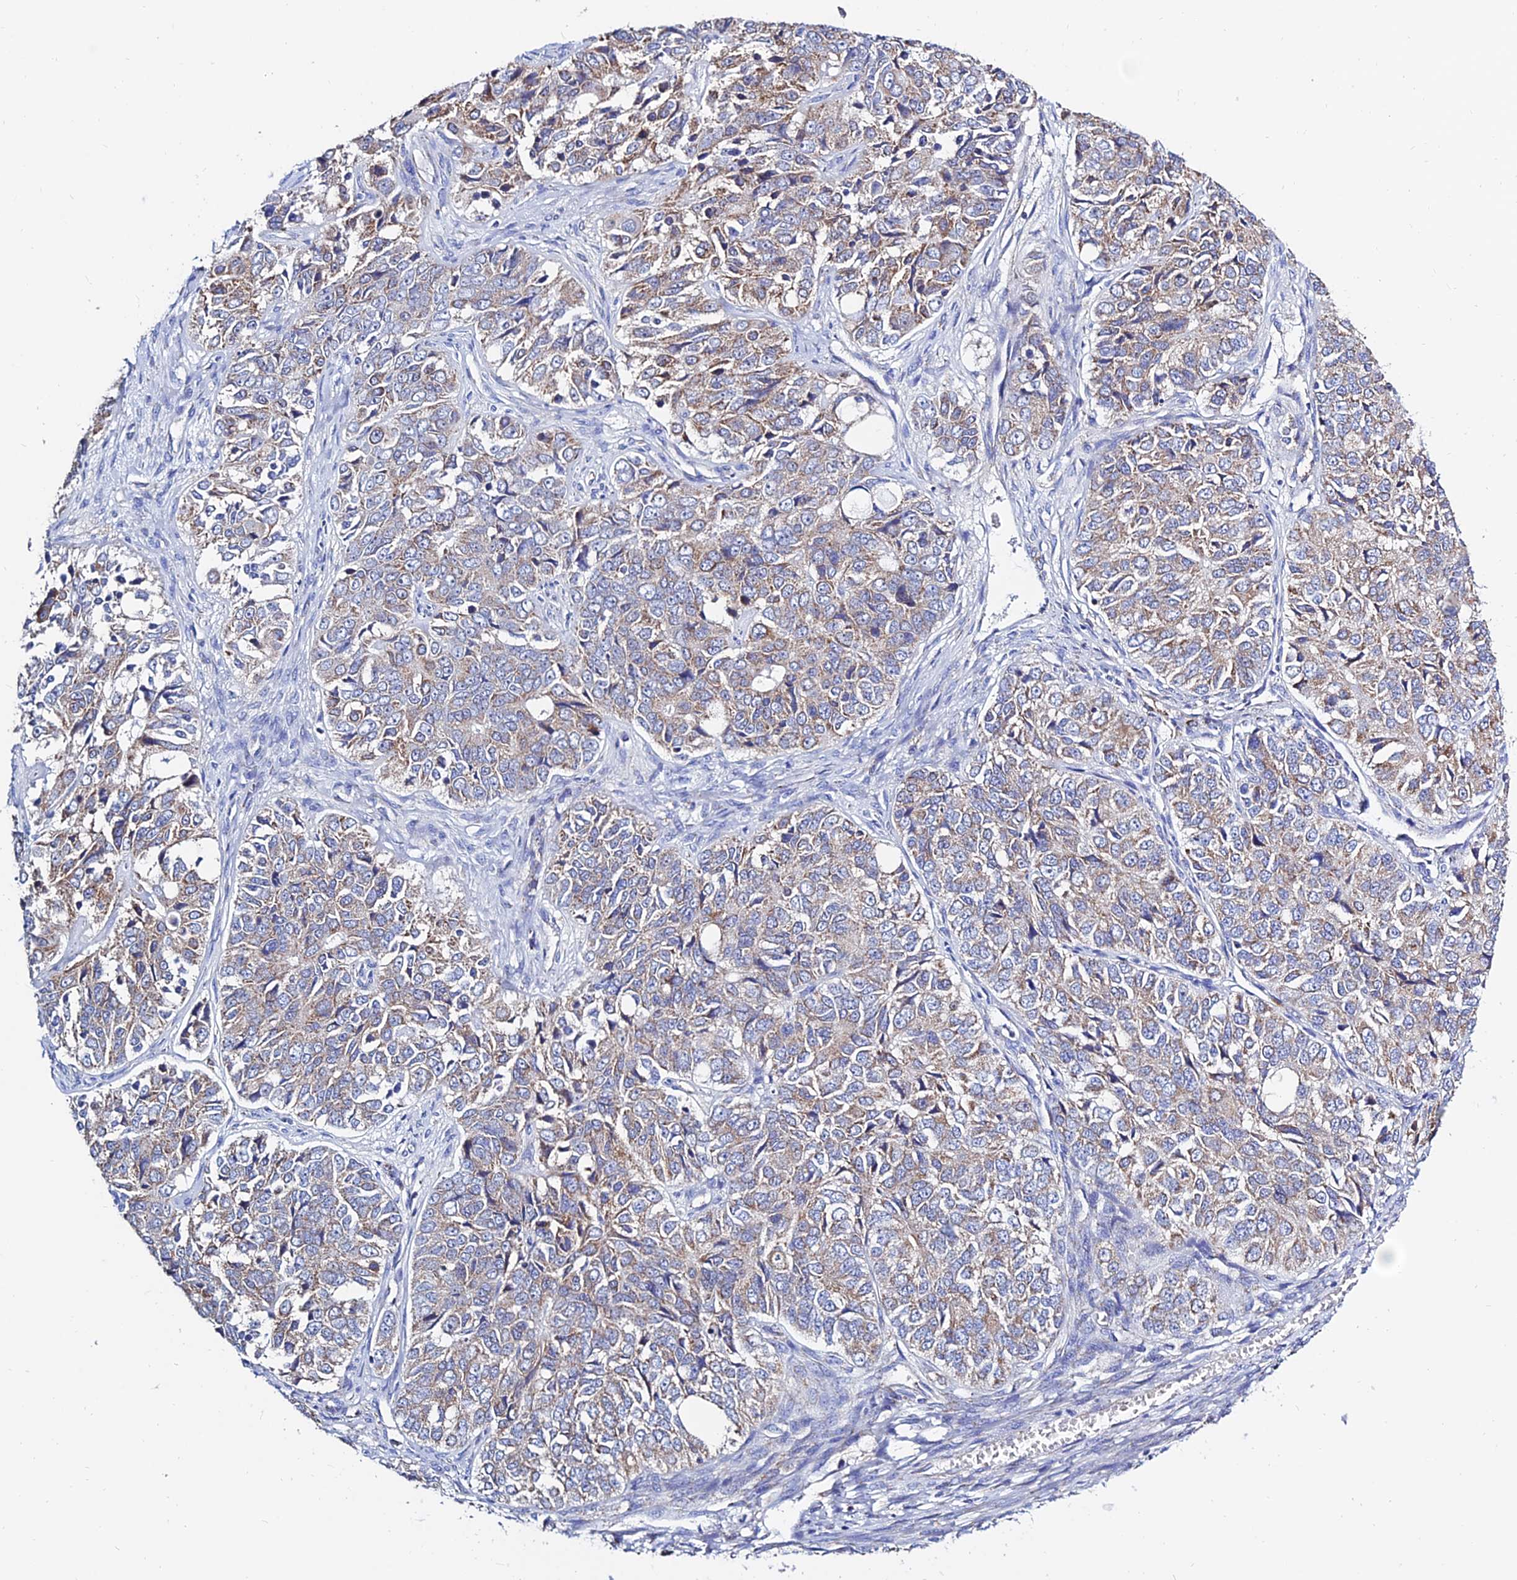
{"staining": {"intensity": "weak", "quantity": "25%-75%", "location": "cytoplasmic/membranous"}, "tissue": "ovarian cancer", "cell_type": "Tumor cells", "image_type": "cancer", "snomed": [{"axis": "morphology", "description": "Carcinoma, endometroid"}, {"axis": "topography", "description": "Ovary"}], "caption": "Immunohistochemical staining of human ovarian cancer (endometroid carcinoma) displays low levels of weak cytoplasmic/membranous positivity in approximately 25%-75% of tumor cells. The protein is stained brown, and the nuclei are stained in blue (DAB IHC with brightfield microscopy, high magnification).", "gene": "MGST1", "patient": {"sex": "female", "age": 51}}